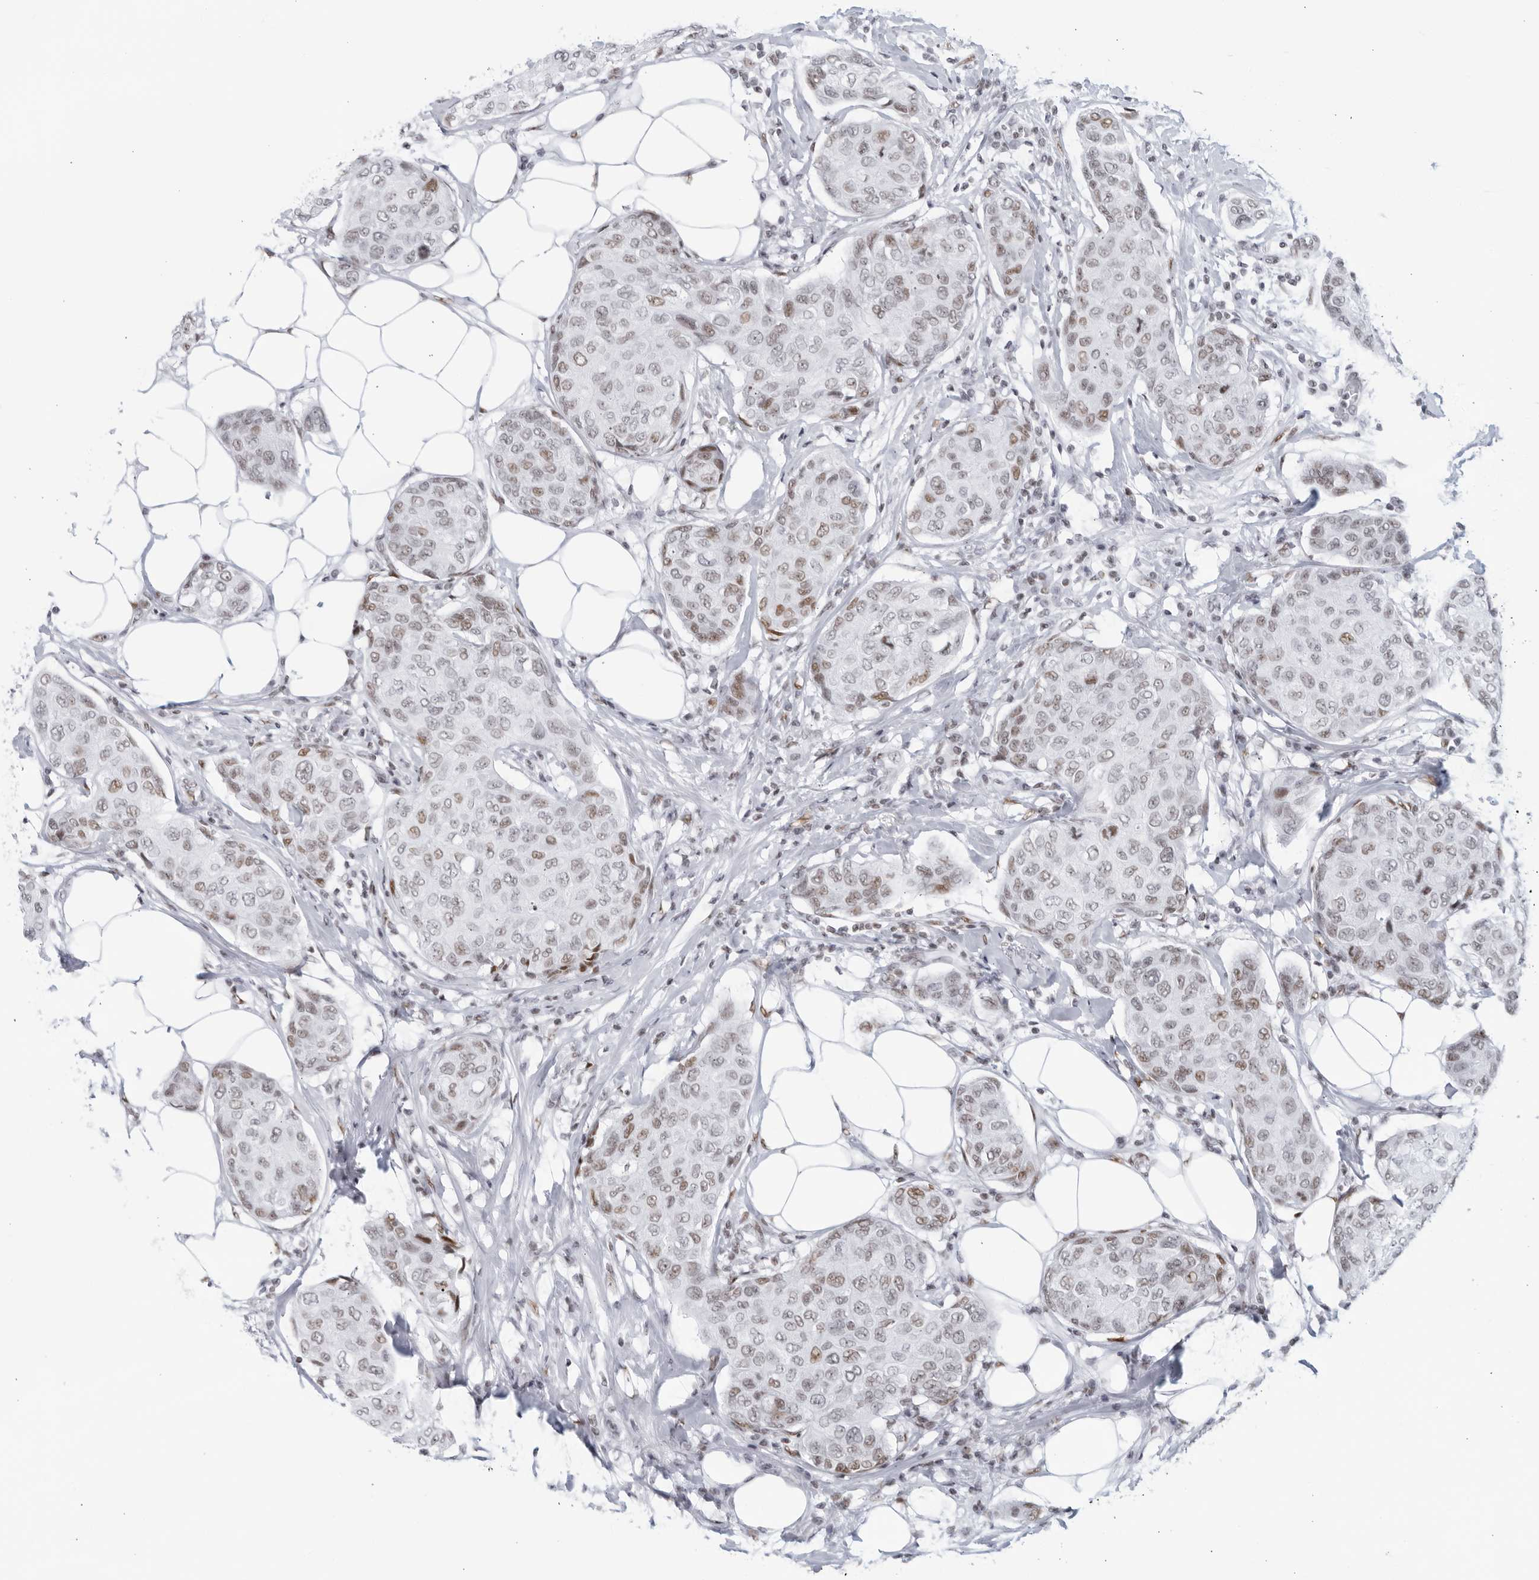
{"staining": {"intensity": "moderate", "quantity": "<25%", "location": "nuclear"}, "tissue": "breast cancer", "cell_type": "Tumor cells", "image_type": "cancer", "snomed": [{"axis": "morphology", "description": "Duct carcinoma"}, {"axis": "topography", "description": "Breast"}], "caption": "Immunohistochemistry staining of breast intraductal carcinoma, which reveals low levels of moderate nuclear positivity in about <25% of tumor cells indicating moderate nuclear protein staining. The staining was performed using DAB (3,3'-diaminobenzidine) (brown) for protein detection and nuclei were counterstained in hematoxylin (blue).", "gene": "HP1BP3", "patient": {"sex": "female", "age": 80}}